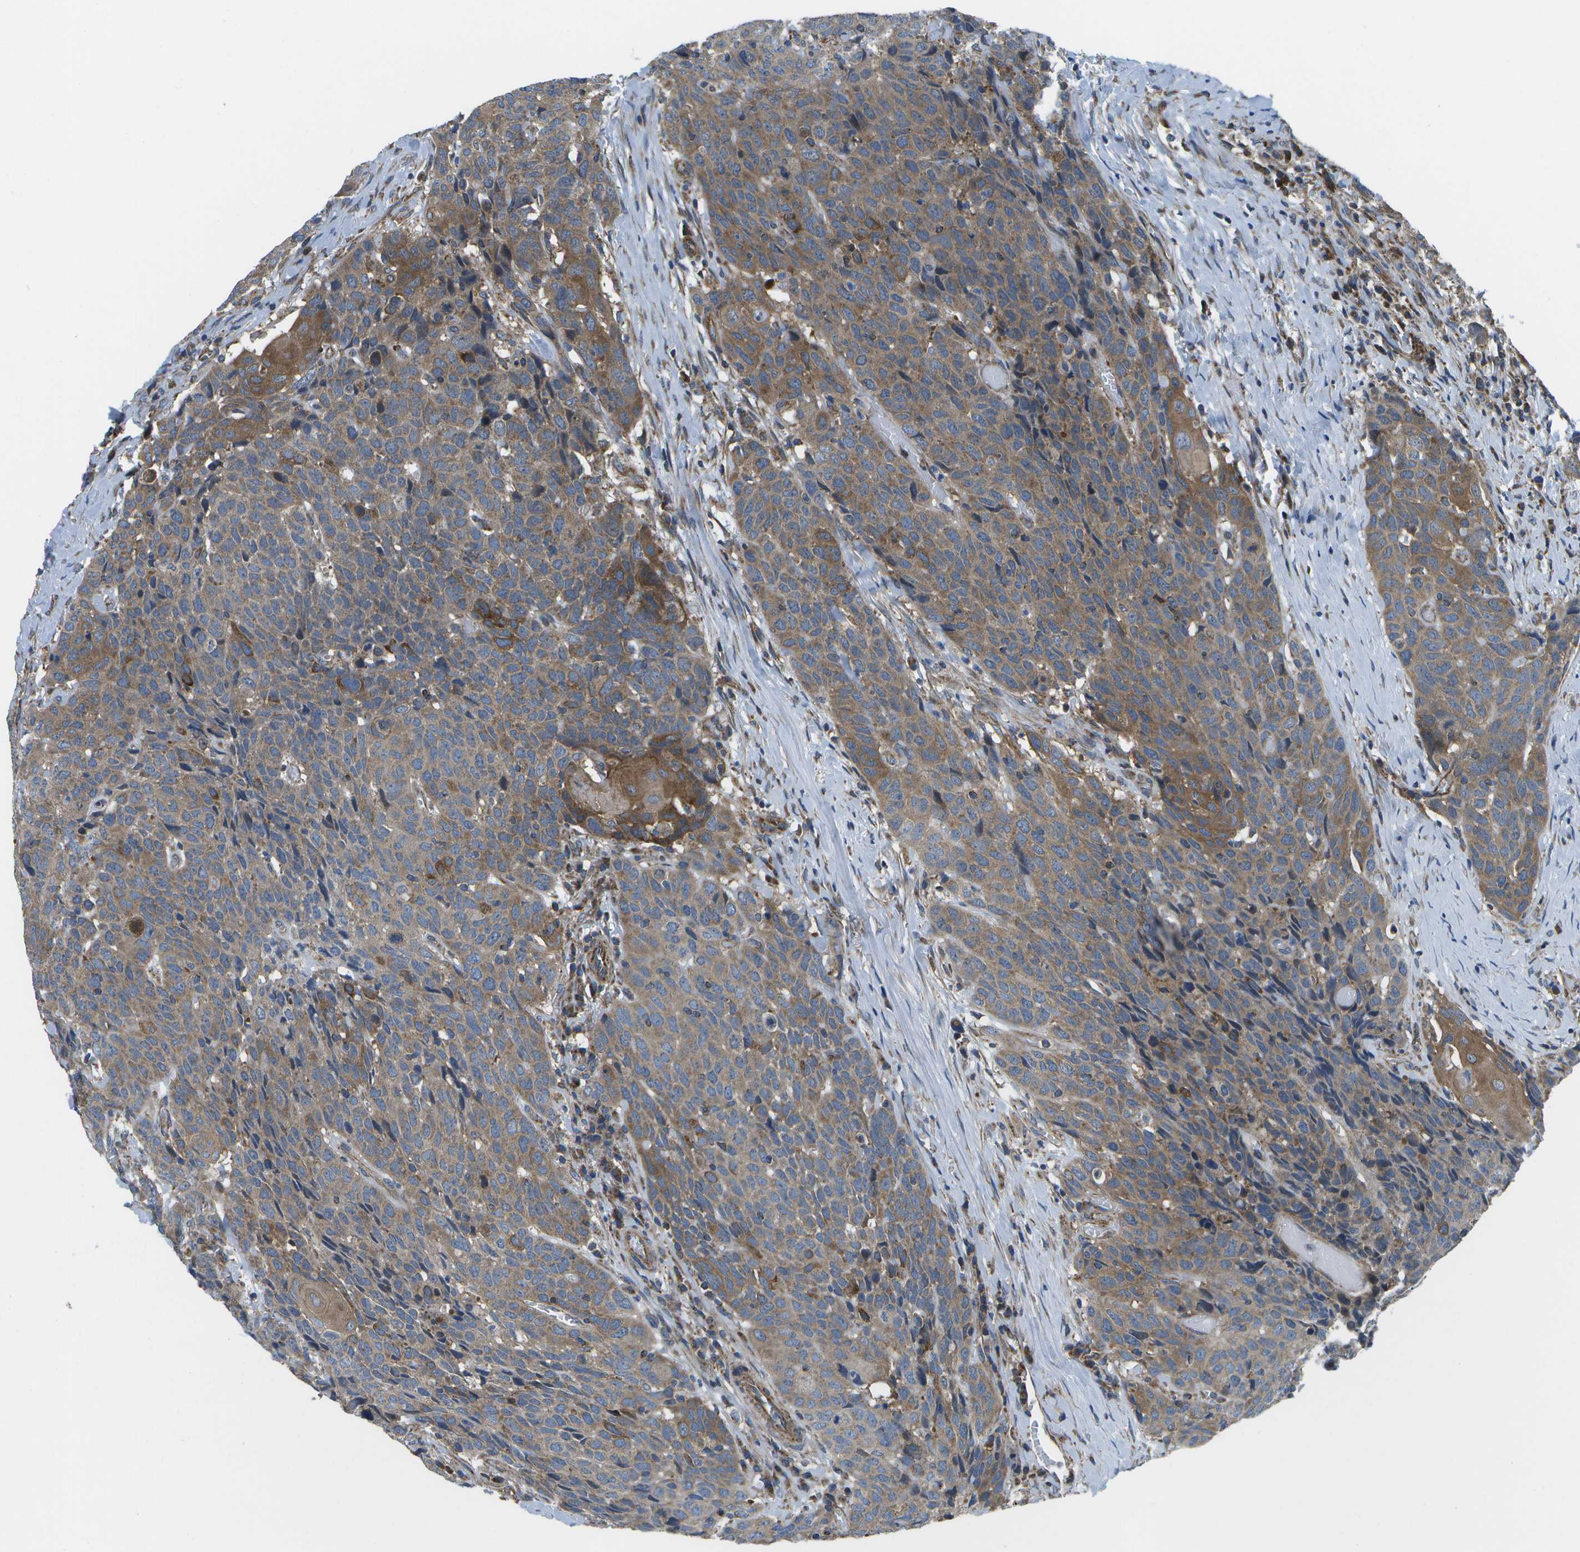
{"staining": {"intensity": "moderate", "quantity": ">75%", "location": "cytoplasmic/membranous"}, "tissue": "head and neck cancer", "cell_type": "Tumor cells", "image_type": "cancer", "snomed": [{"axis": "morphology", "description": "Squamous cell carcinoma, NOS"}, {"axis": "topography", "description": "Head-Neck"}], "caption": "A medium amount of moderate cytoplasmic/membranous expression is present in about >75% of tumor cells in head and neck cancer (squamous cell carcinoma) tissue. (DAB (3,3'-diaminobenzidine) = brown stain, brightfield microscopy at high magnification).", "gene": "MVK", "patient": {"sex": "male", "age": 66}}